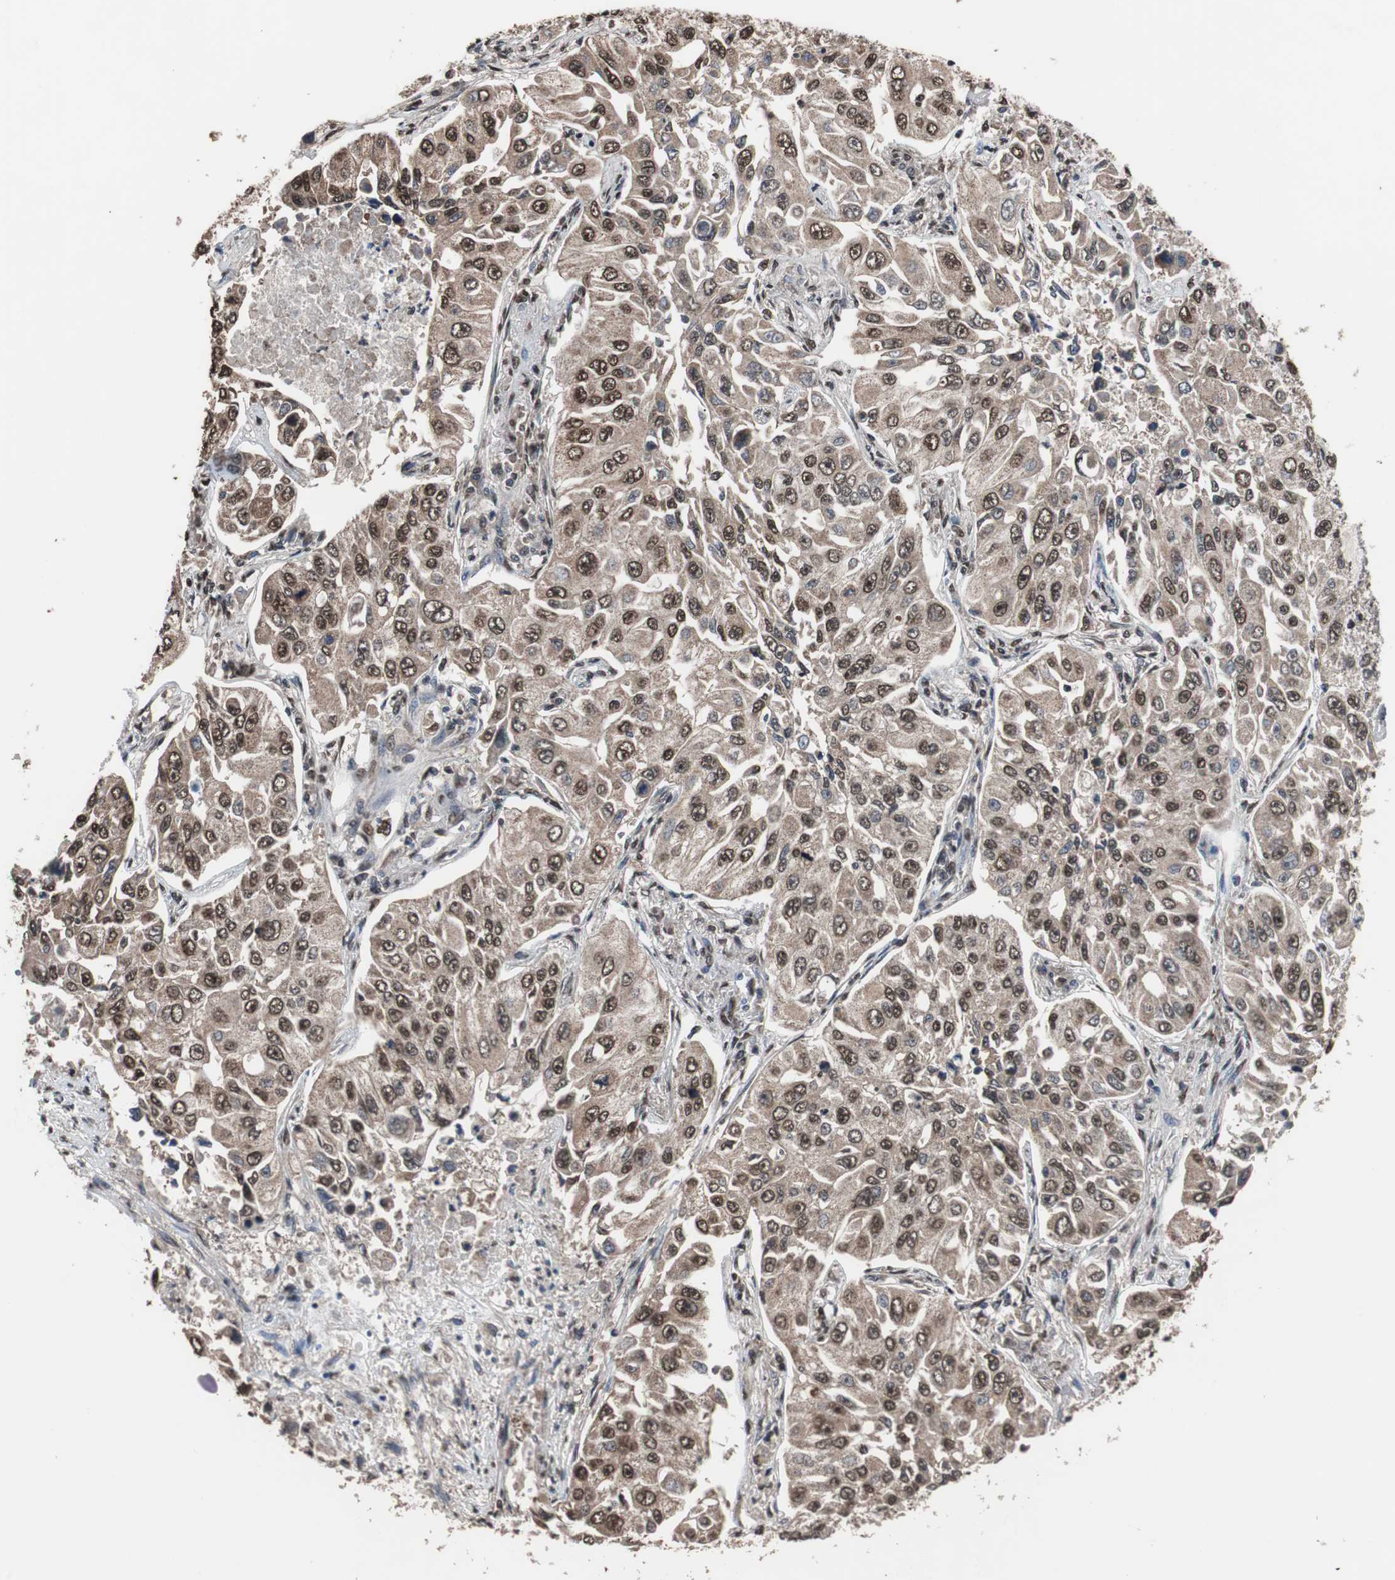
{"staining": {"intensity": "moderate", "quantity": ">75%", "location": "cytoplasmic/membranous,nuclear"}, "tissue": "lung cancer", "cell_type": "Tumor cells", "image_type": "cancer", "snomed": [{"axis": "morphology", "description": "Adenocarcinoma, NOS"}, {"axis": "topography", "description": "Lung"}], "caption": "Moderate cytoplasmic/membranous and nuclear protein staining is present in about >75% of tumor cells in adenocarcinoma (lung). (Stains: DAB (3,3'-diaminobenzidine) in brown, nuclei in blue, Microscopy: brightfield microscopy at high magnification).", "gene": "MED27", "patient": {"sex": "male", "age": 84}}